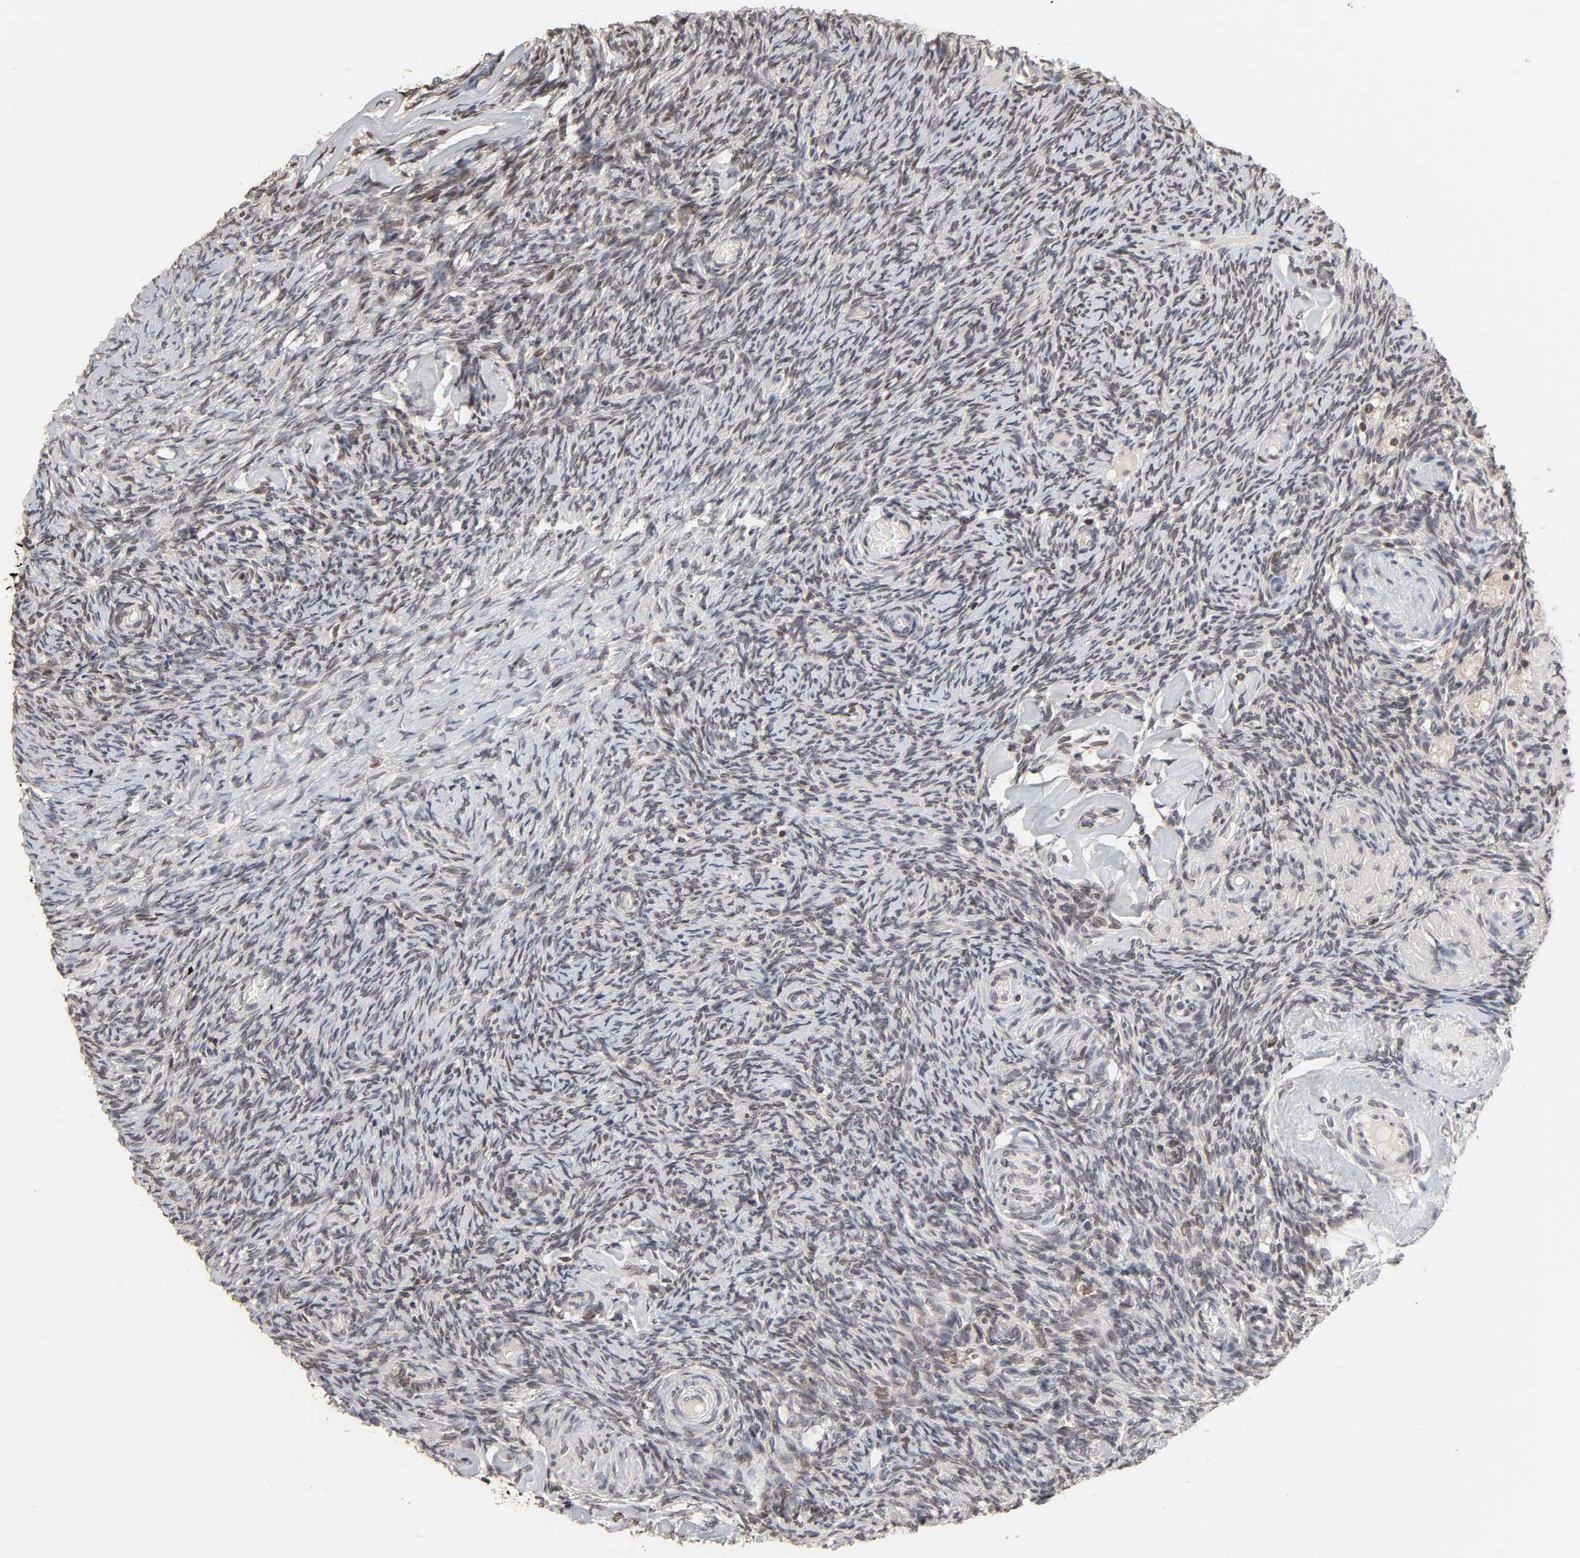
{"staining": {"intensity": "weak", "quantity": "<25%", "location": "nuclear"}, "tissue": "ovary", "cell_type": "Follicle cells", "image_type": "normal", "snomed": [{"axis": "morphology", "description": "Normal tissue, NOS"}, {"axis": "topography", "description": "Ovary"}], "caption": "DAB (3,3'-diaminobenzidine) immunohistochemical staining of benign ovary reveals no significant expression in follicle cells. The staining is performed using DAB (3,3'-diaminobenzidine) brown chromogen with nuclei counter-stained in using hematoxylin.", "gene": "ZNF473", "patient": {"sex": "female", "age": 60}}